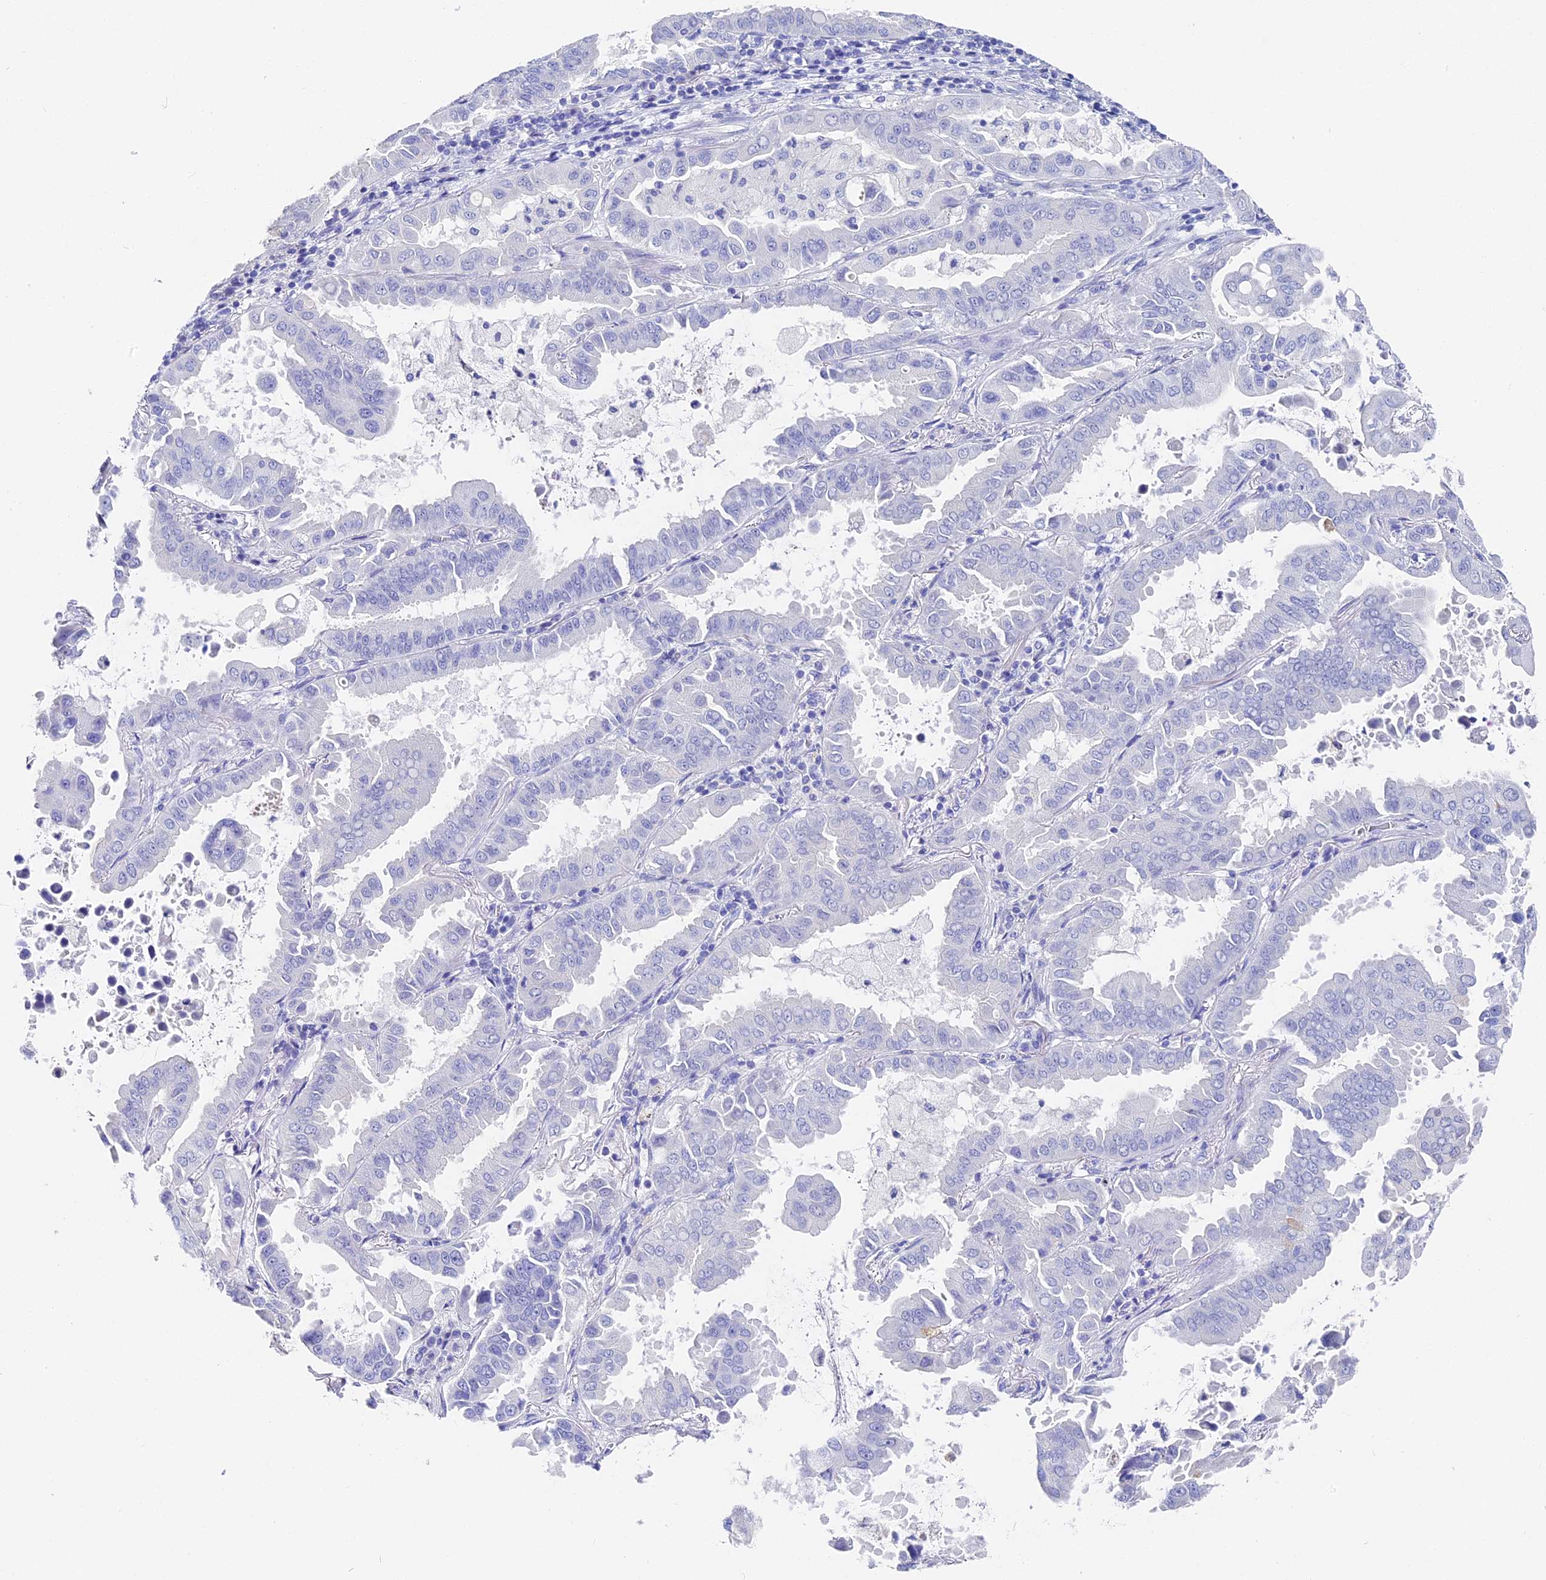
{"staining": {"intensity": "negative", "quantity": "none", "location": "none"}, "tissue": "lung cancer", "cell_type": "Tumor cells", "image_type": "cancer", "snomed": [{"axis": "morphology", "description": "Adenocarcinoma, NOS"}, {"axis": "topography", "description": "Lung"}], "caption": "A high-resolution histopathology image shows IHC staining of lung cancer (adenocarcinoma), which exhibits no significant staining in tumor cells.", "gene": "VPS33B", "patient": {"sex": "male", "age": 64}}